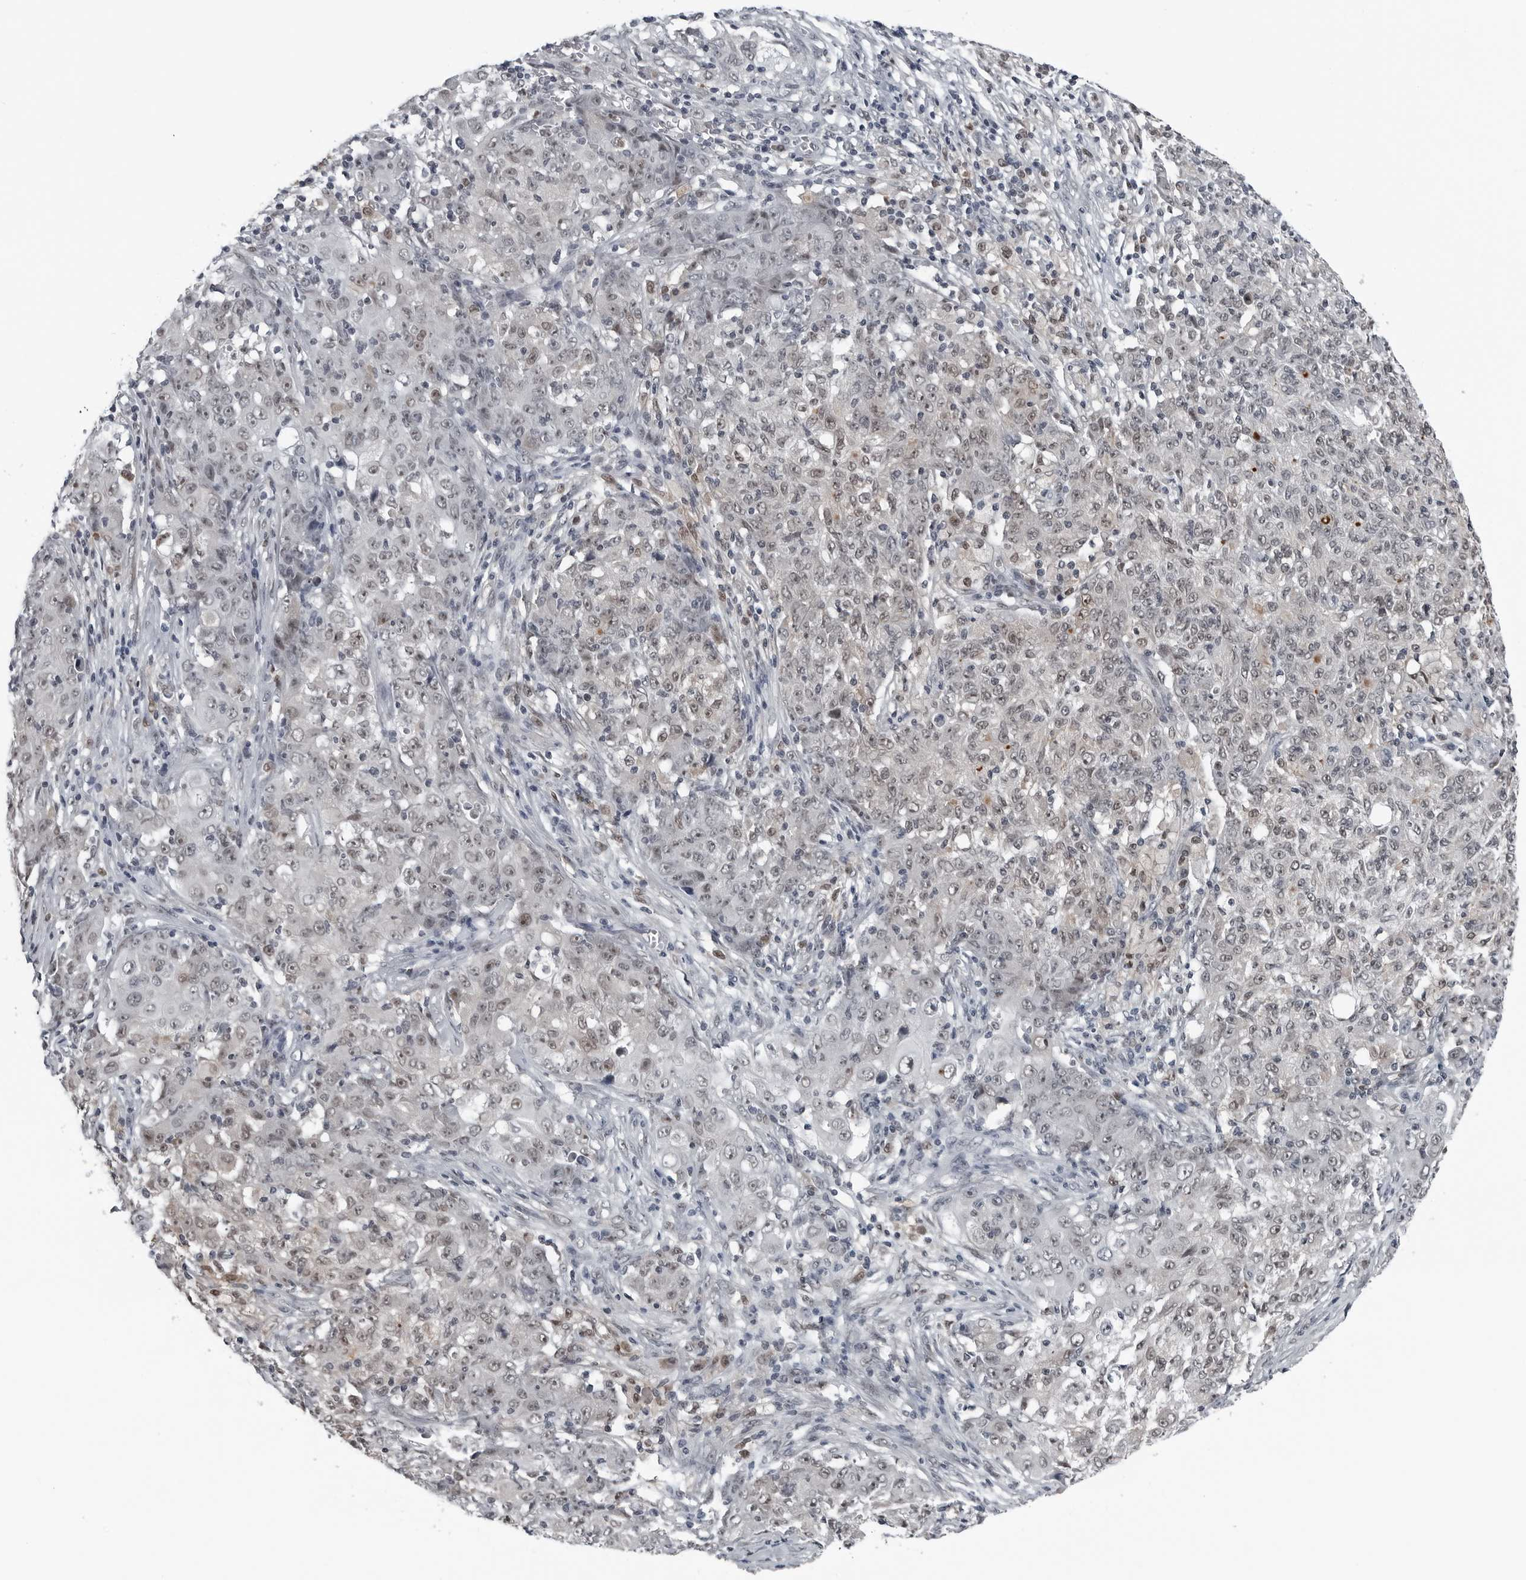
{"staining": {"intensity": "weak", "quantity": "25%-75%", "location": "nuclear"}, "tissue": "ovarian cancer", "cell_type": "Tumor cells", "image_type": "cancer", "snomed": [{"axis": "morphology", "description": "Carcinoma, endometroid"}, {"axis": "topography", "description": "Ovary"}], "caption": "Weak nuclear staining for a protein is identified in about 25%-75% of tumor cells of endometroid carcinoma (ovarian) using immunohistochemistry.", "gene": "AKR1A1", "patient": {"sex": "female", "age": 42}}